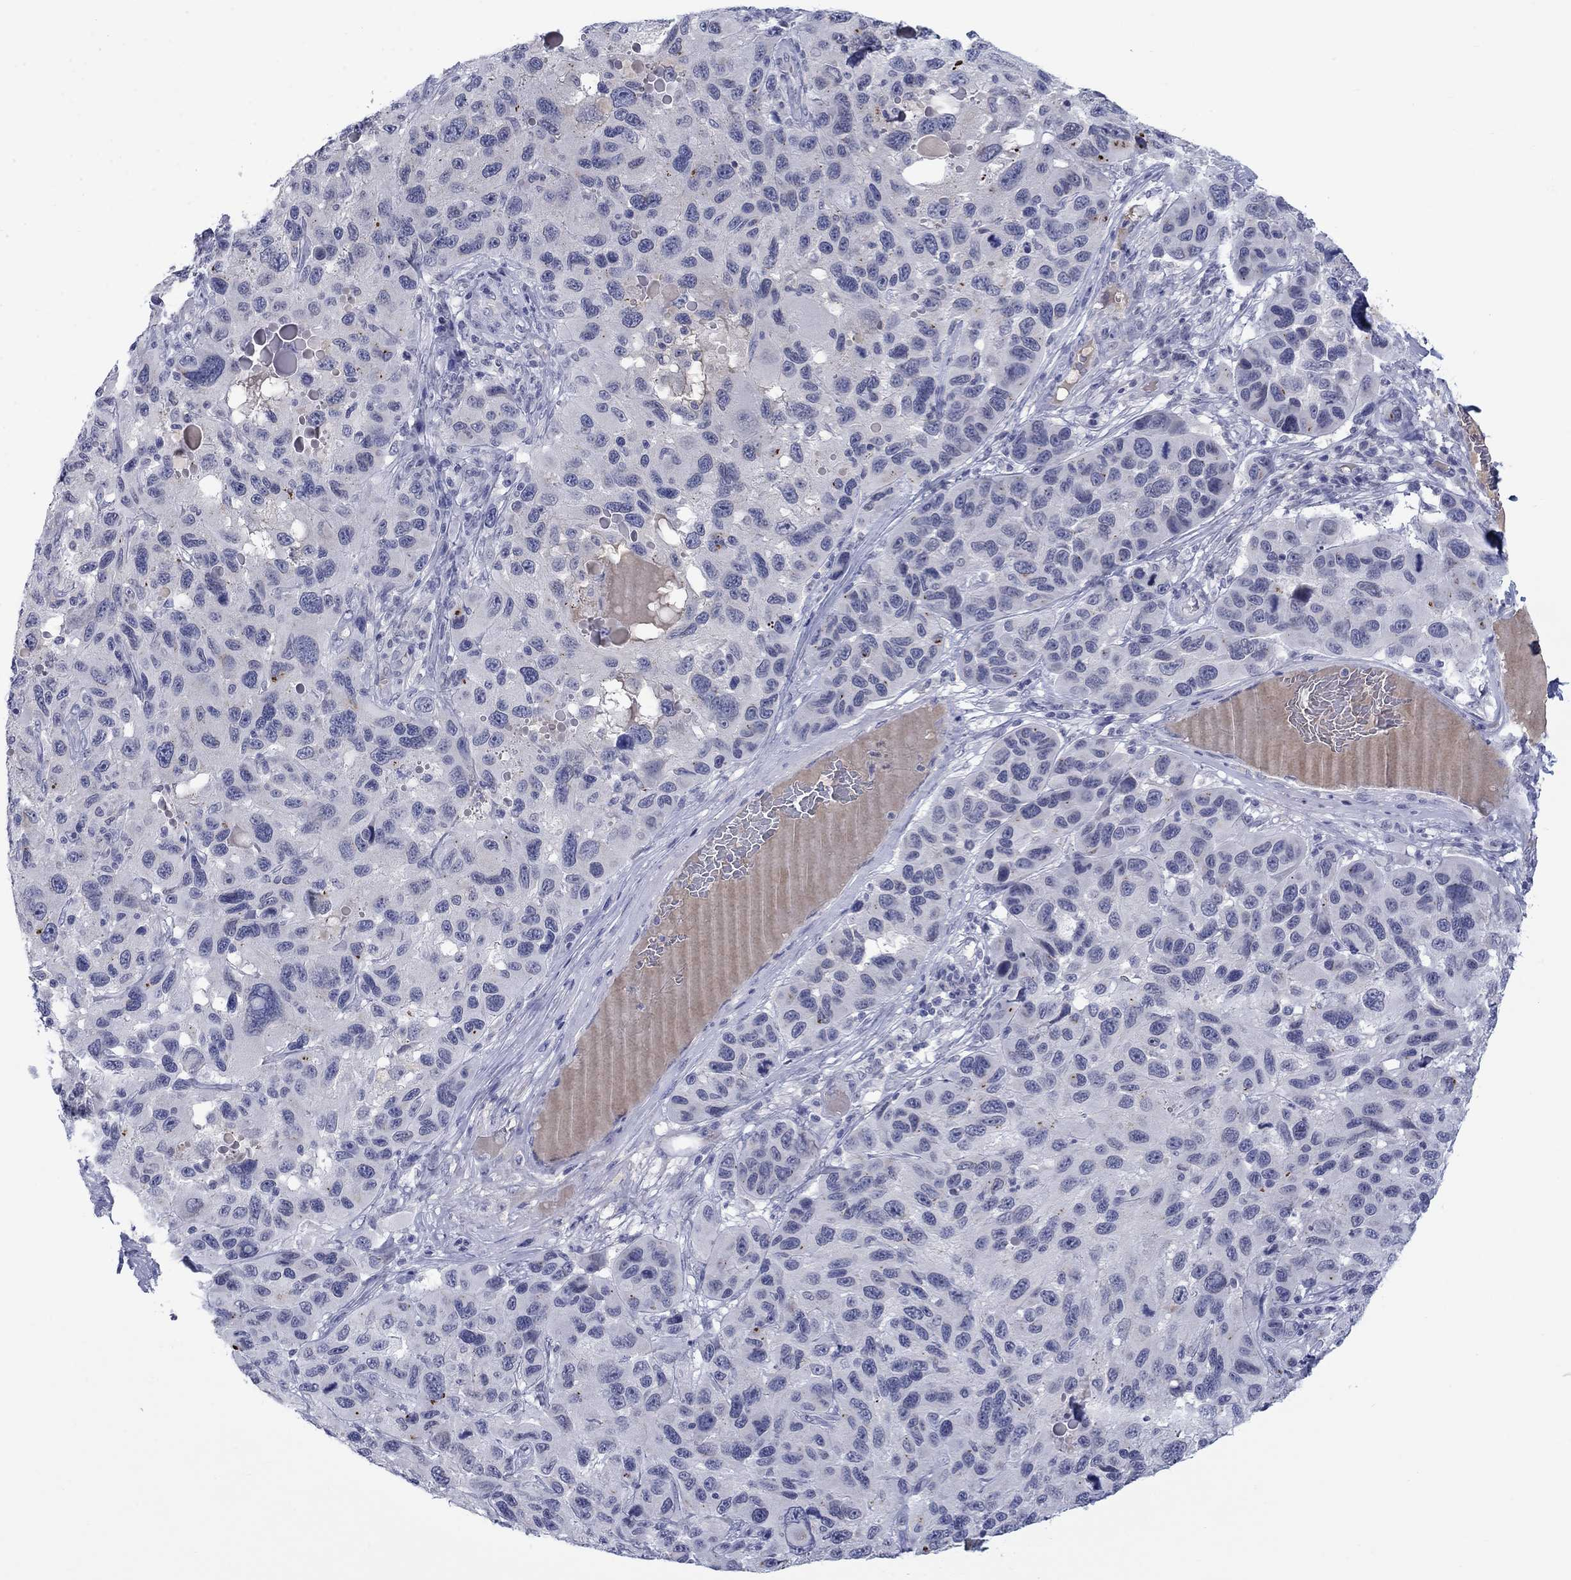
{"staining": {"intensity": "negative", "quantity": "none", "location": "none"}, "tissue": "melanoma", "cell_type": "Tumor cells", "image_type": "cancer", "snomed": [{"axis": "morphology", "description": "Malignant melanoma, NOS"}, {"axis": "topography", "description": "Skin"}], "caption": "Tumor cells are negative for protein expression in human malignant melanoma.", "gene": "NSMF", "patient": {"sex": "male", "age": 53}}